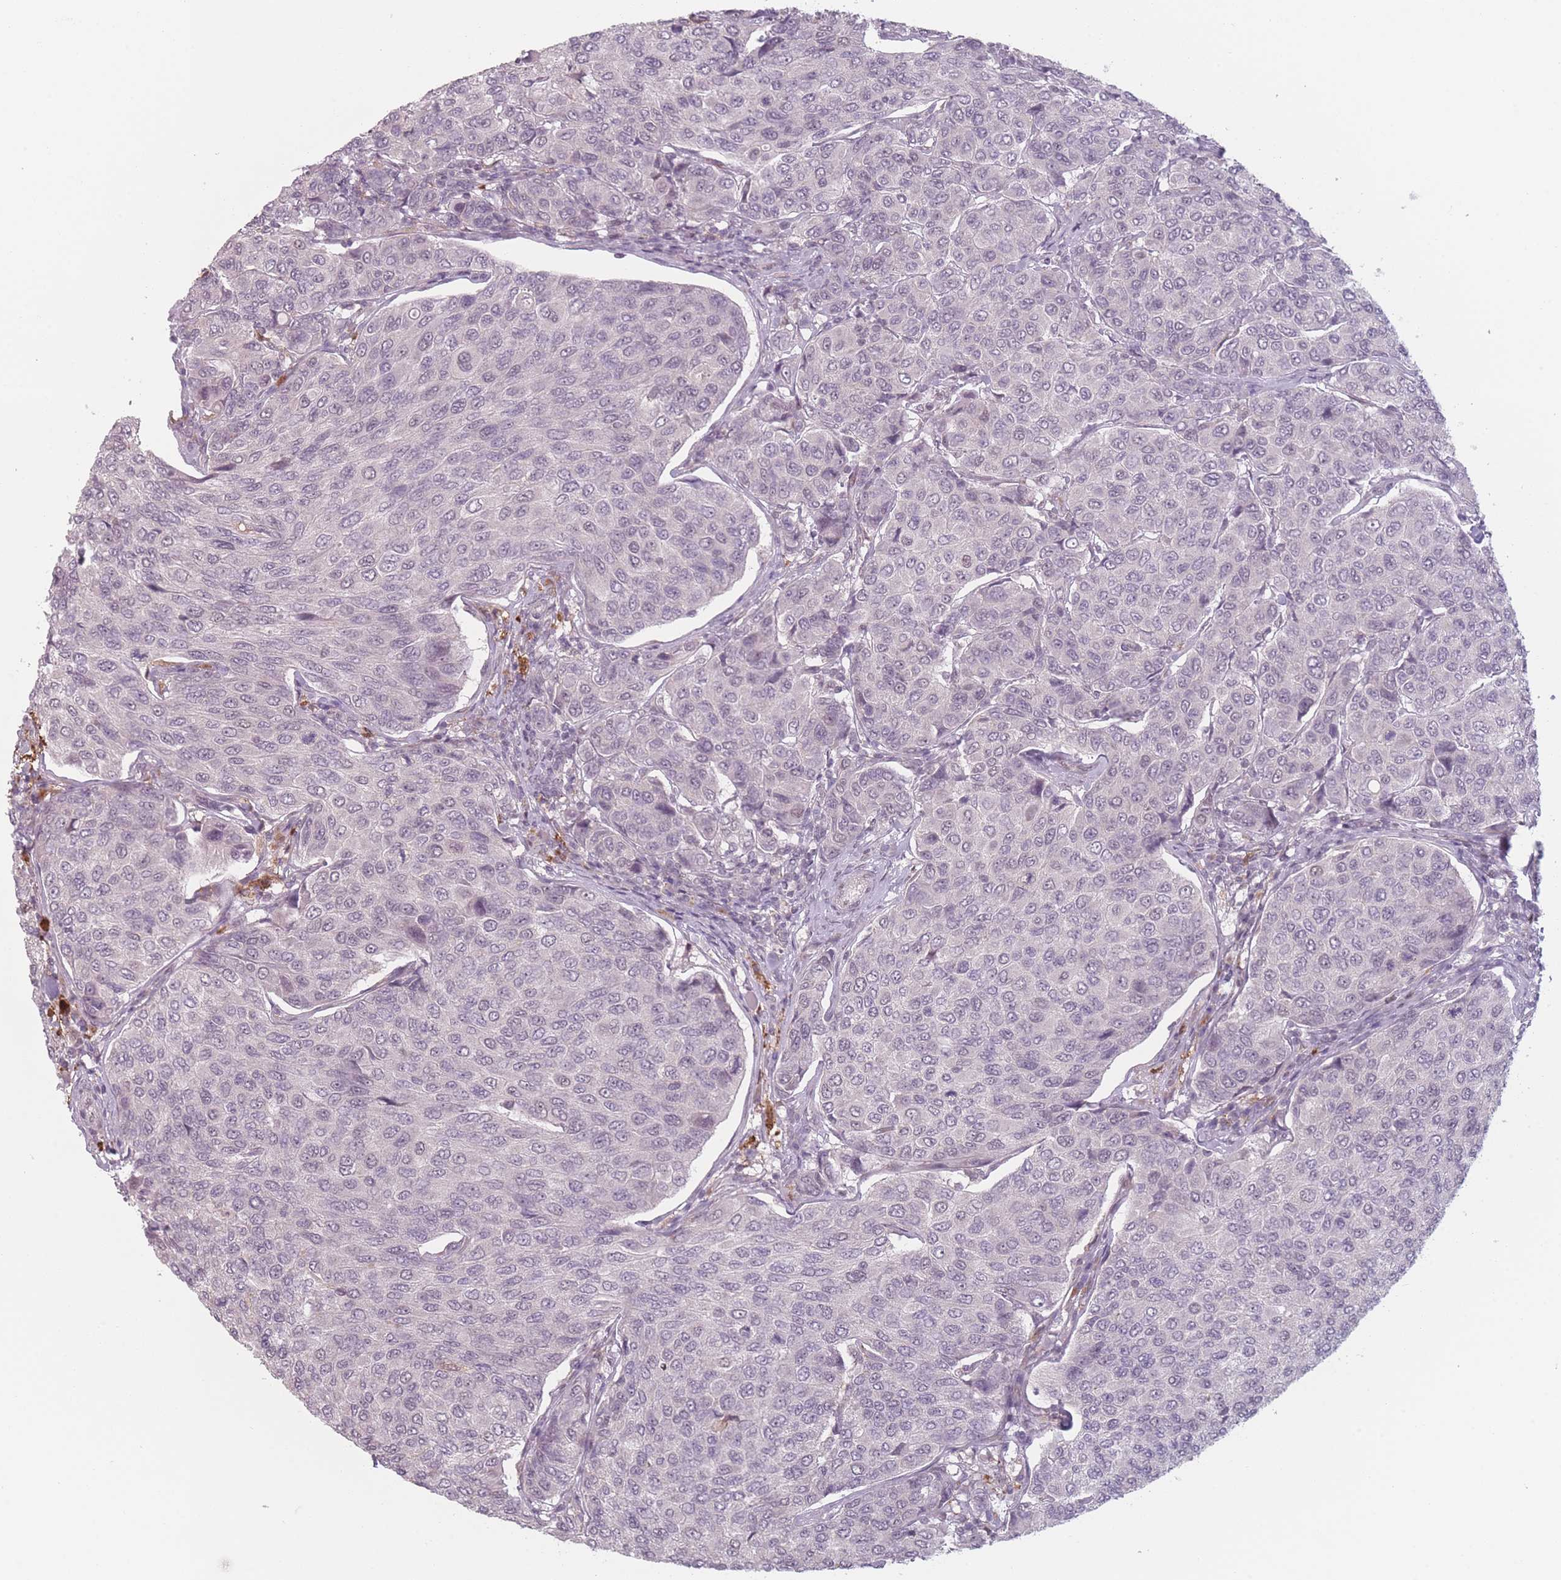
{"staining": {"intensity": "weak", "quantity": "<25%", "location": "nuclear"}, "tissue": "breast cancer", "cell_type": "Tumor cells", "image_type": "cancer", "snomed": [{"axis": "morphology", "description": "Duct carcinoma"}, {"axis": "topography", "description": "Breast"}], "caption": "Immunohistochemistry micrograph of neoplastic tissue: breast cancer stained with DAB displays no significant protein staining in tumor cells.", "gene": "OR10C1", "patient": {"sex": "female", "age": 55}}